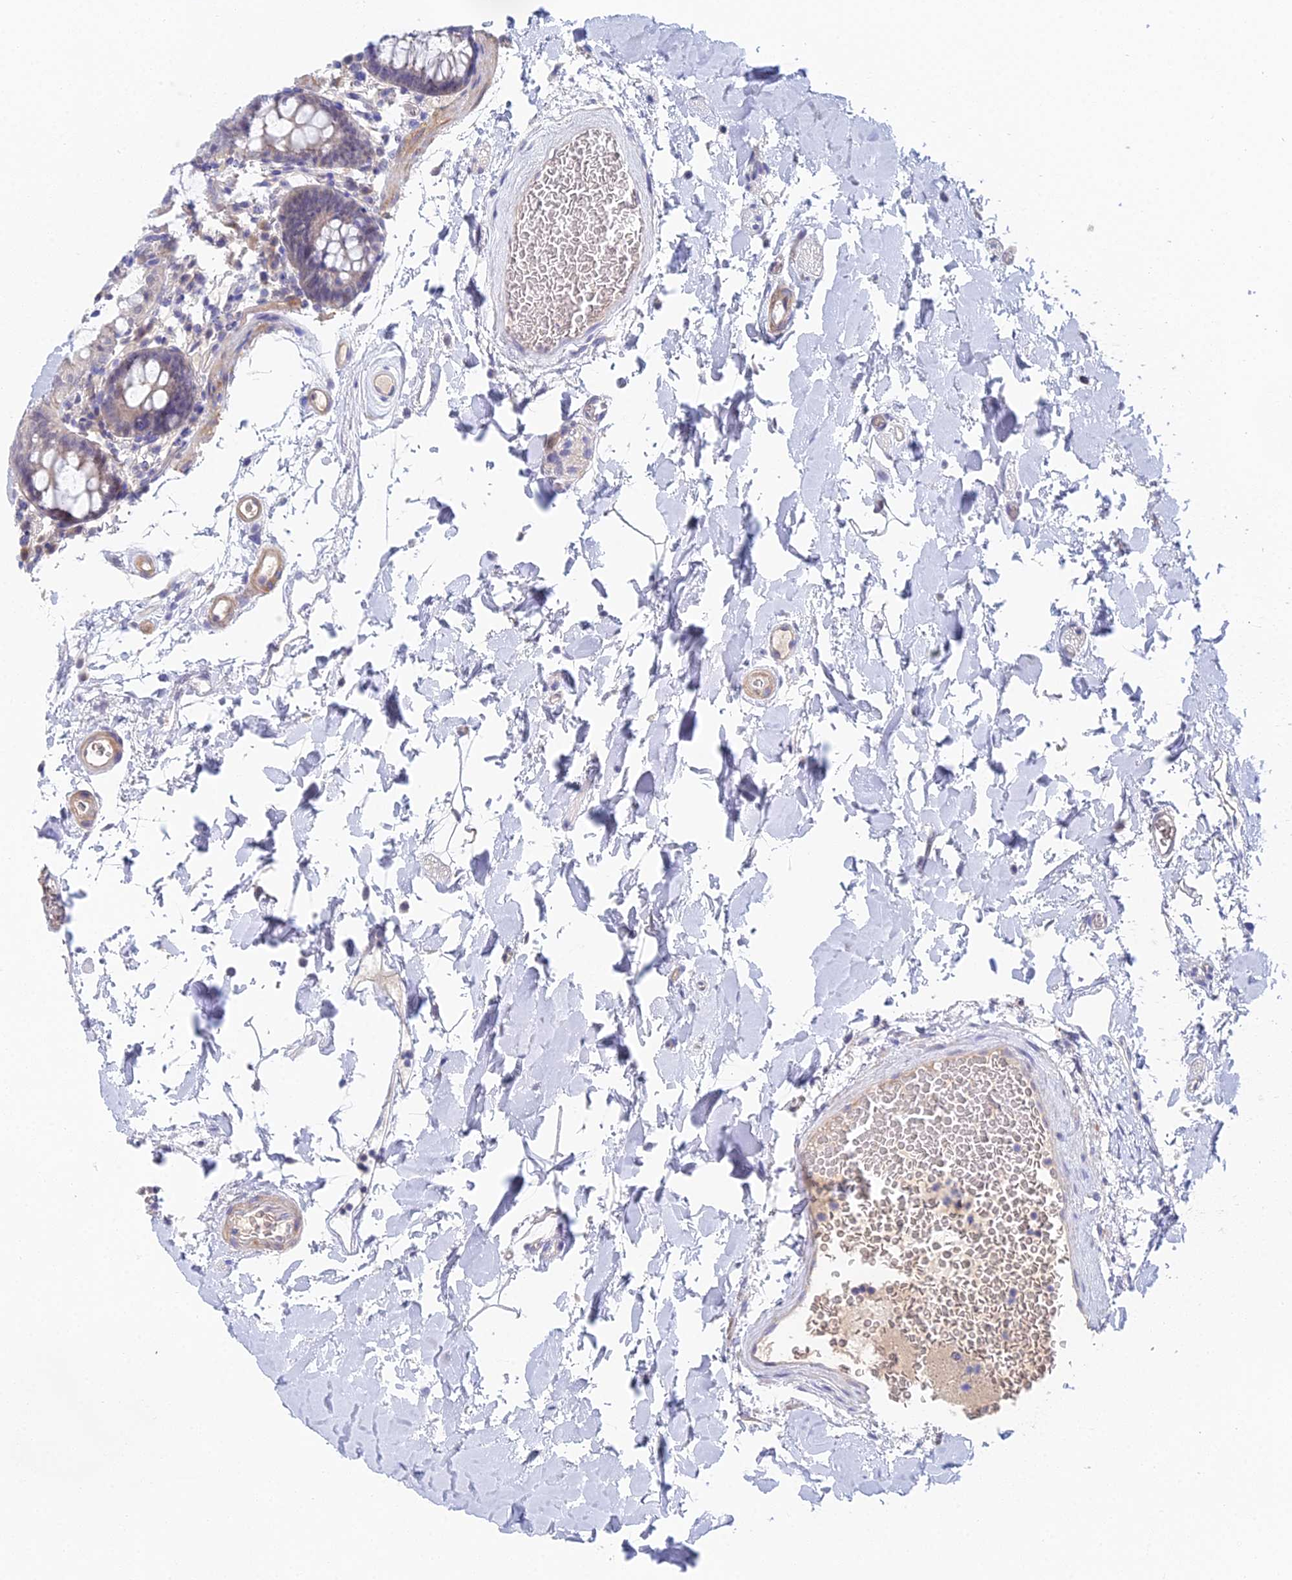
{"staining": {"intensity": "weak", "quantity": "25%-75%", "location": "cytoplasmic/membranous"}, "tissue": "colon", "cell_type": "Endothelial cells", "image_type": "normal", "snomed": [{"axis": "morphology", "description": "Normal tissue, NOS"}, {"axis": "topography", "description": "Colon"}], "caption": "Colon was stained to show a protein in brown. There is low levels of weak cytoplasmic/membranous expression in approximately 25%-75% of endothelial cells.", "gene": "DNAH14", "patient": {"sex": "male", "age": 75}}